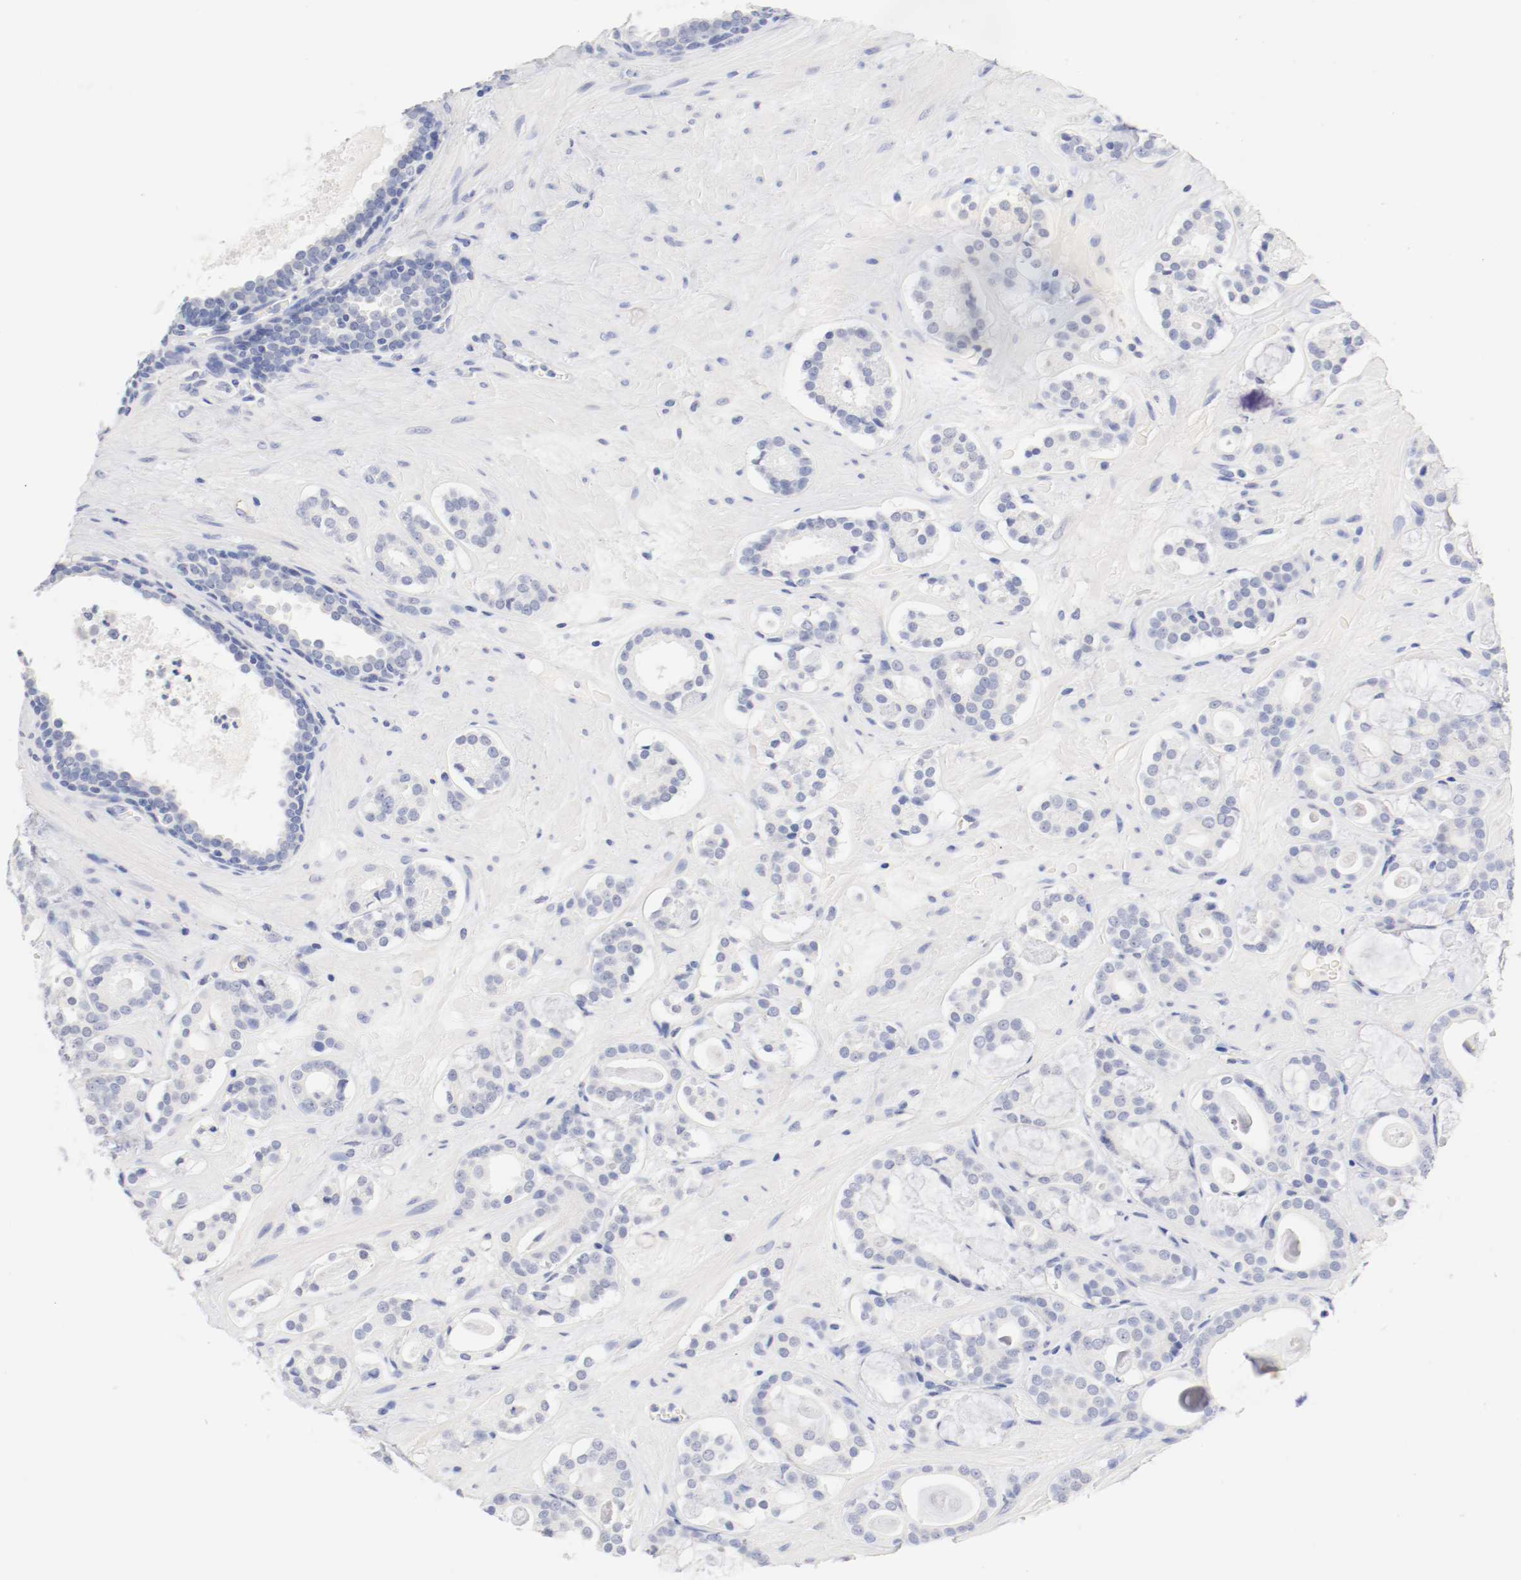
{"staining": {"intensity": "negative", "quantity": "none", "location": "none"}, "tissue": "prostate cancer", "cell_type": "Tumor cells", "image_type": "cancer", "snomed": [{"axis": "morphology", "description": "Adenocarcinoma, Low grade"}, {"axis": "topography", "description": "Prostate"}], "caption": "High power microscopy histopathology image of an IHC photomicrograph of prostate cancer (low-grade adenocarcinoma), revealing no significant staining in tumor cells.", "gene": "HOMER1", "patient": {"sex": "male", "age": 57}}